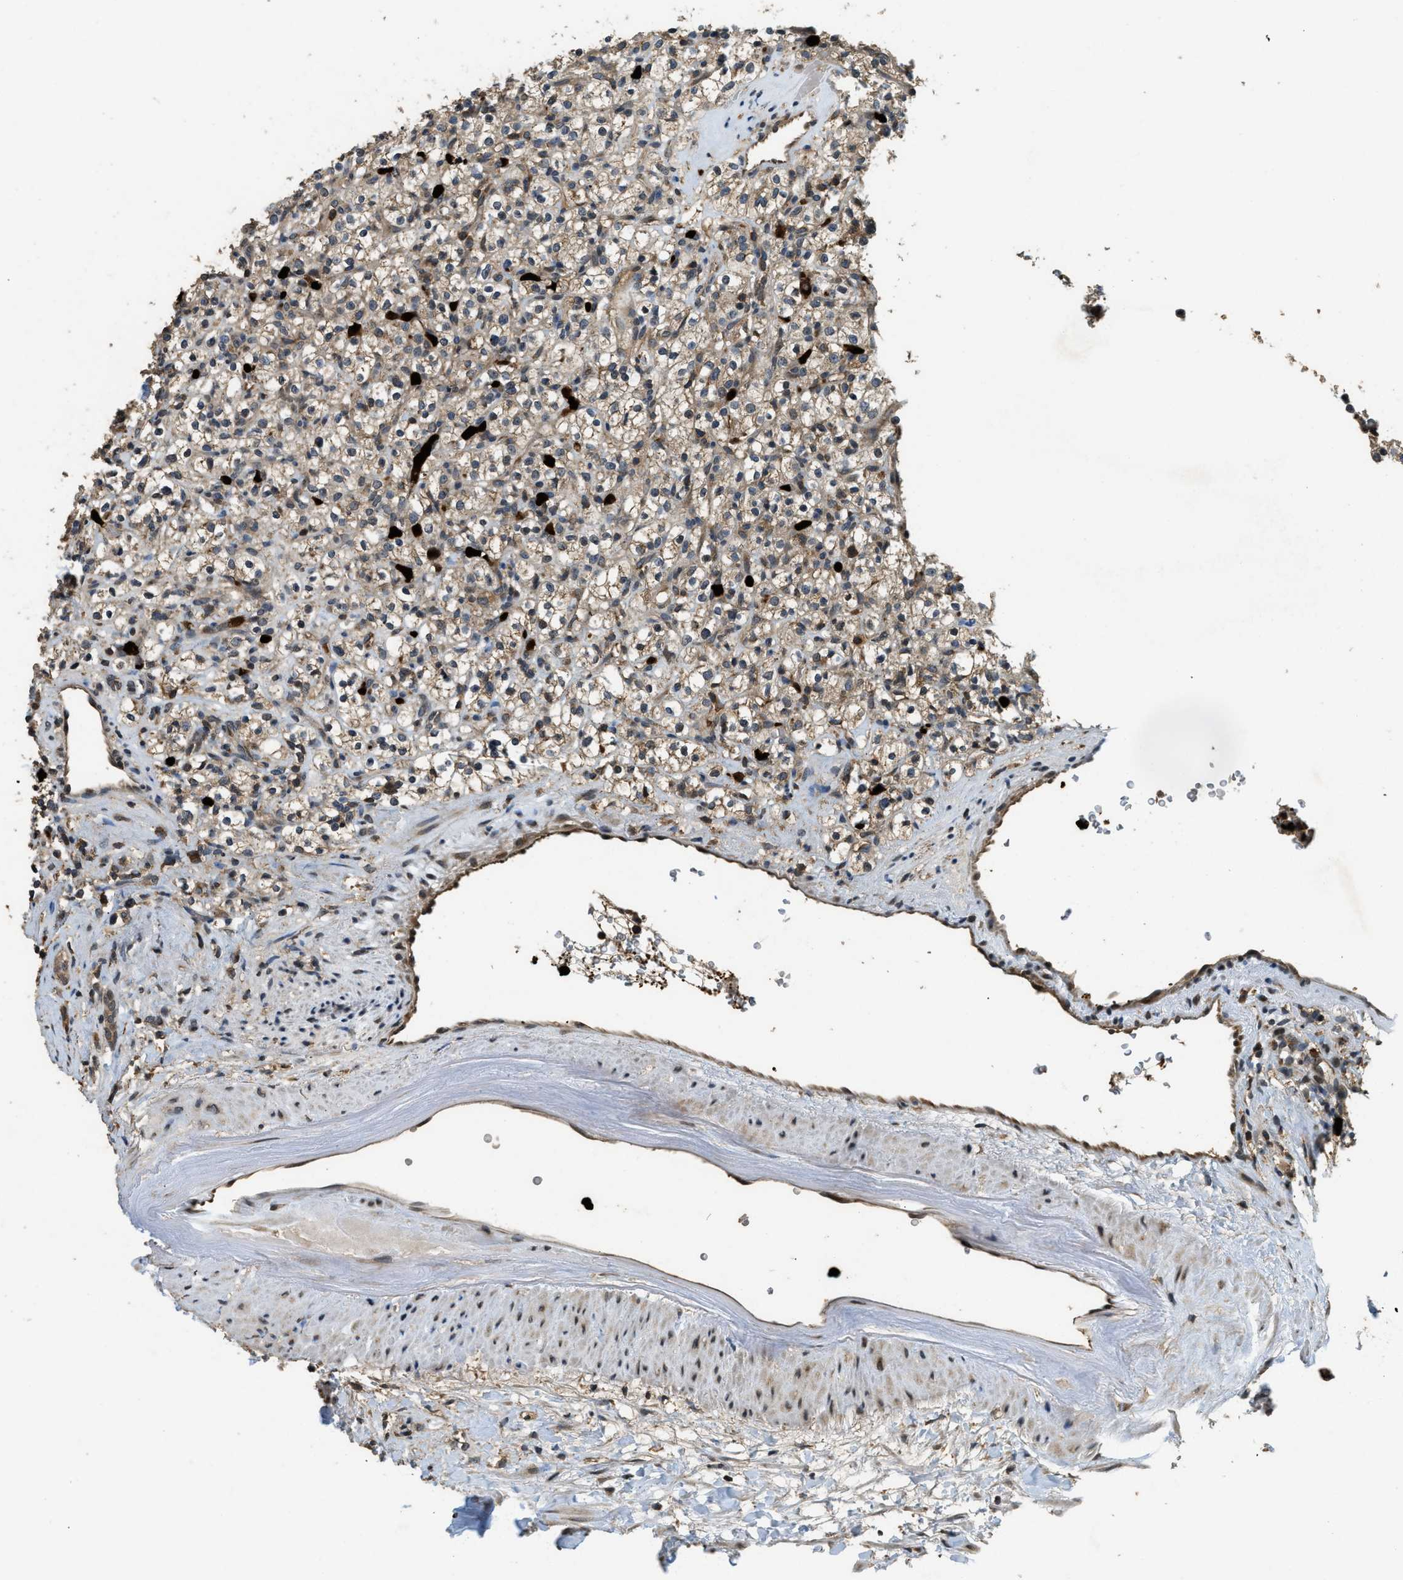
{"staining": {"intensity": "moderate", "quantity": ">75%", "location": "cytoplasmic/membranous"}, "tissue": "renal cancer", "cell_type": "Tumor cells", "image_type": "cancer", "snomed": [{"axis": "morphology", "description": "Normal tissue, NOS"}, {"axis": "morphology", "description": "Adenocarcinoma, NOS"}, {"axis": "topography", "description": "Kidney"}], "caption": "Protein analysis of renal adenocarcinoma tissue shows moderate cytoplasmic/membranous positivity in approximately >75% of tumor cells.", "gene": "RNF141", "patient": {"sex": "female", "age": 72}}